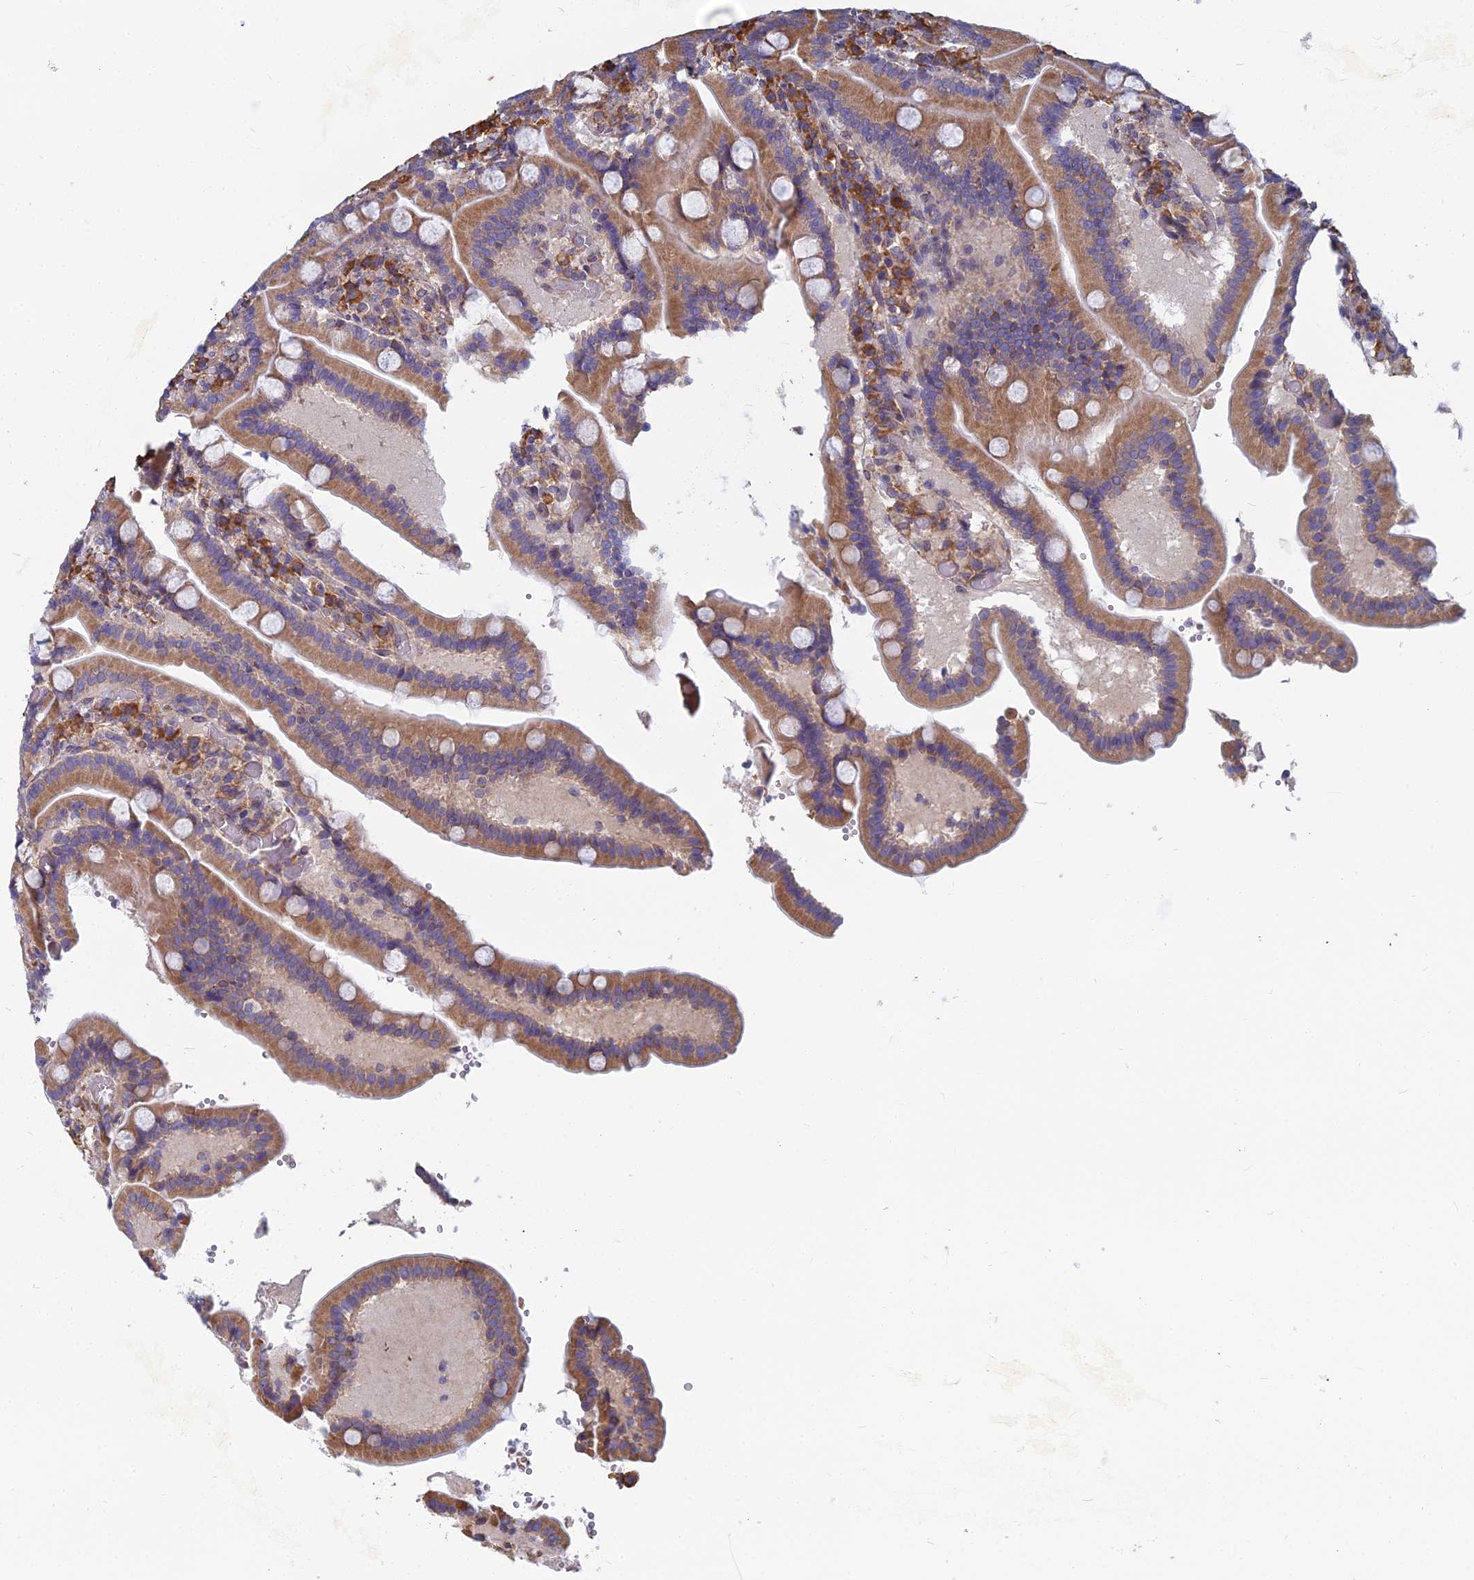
{"staining": {"intensity": "moderate", "quantity": ">75%", "location": "cytoplasmic/membranous"}, "tissue": "duodenum", "cell_type": "Glandular cells", "image_type": "normal", "snomed": [{"axis": "morphology", "description": "Normal tissue, NOS"}, {"axis": "topography", "description": "Duodenum"}], "caption": "Glandular cells show moderate cytoplasmic/membranous positivity in approximately >75% of cells in unremarkable duodenum. (Stains: DAB (3,3'-diaminobenzidine) in brown, nuclei in blue, Microscopy: brightfield microscopy at high magnification).", "gene": "KIAA1143", "patient": {"sex": "female", "age": 62}}